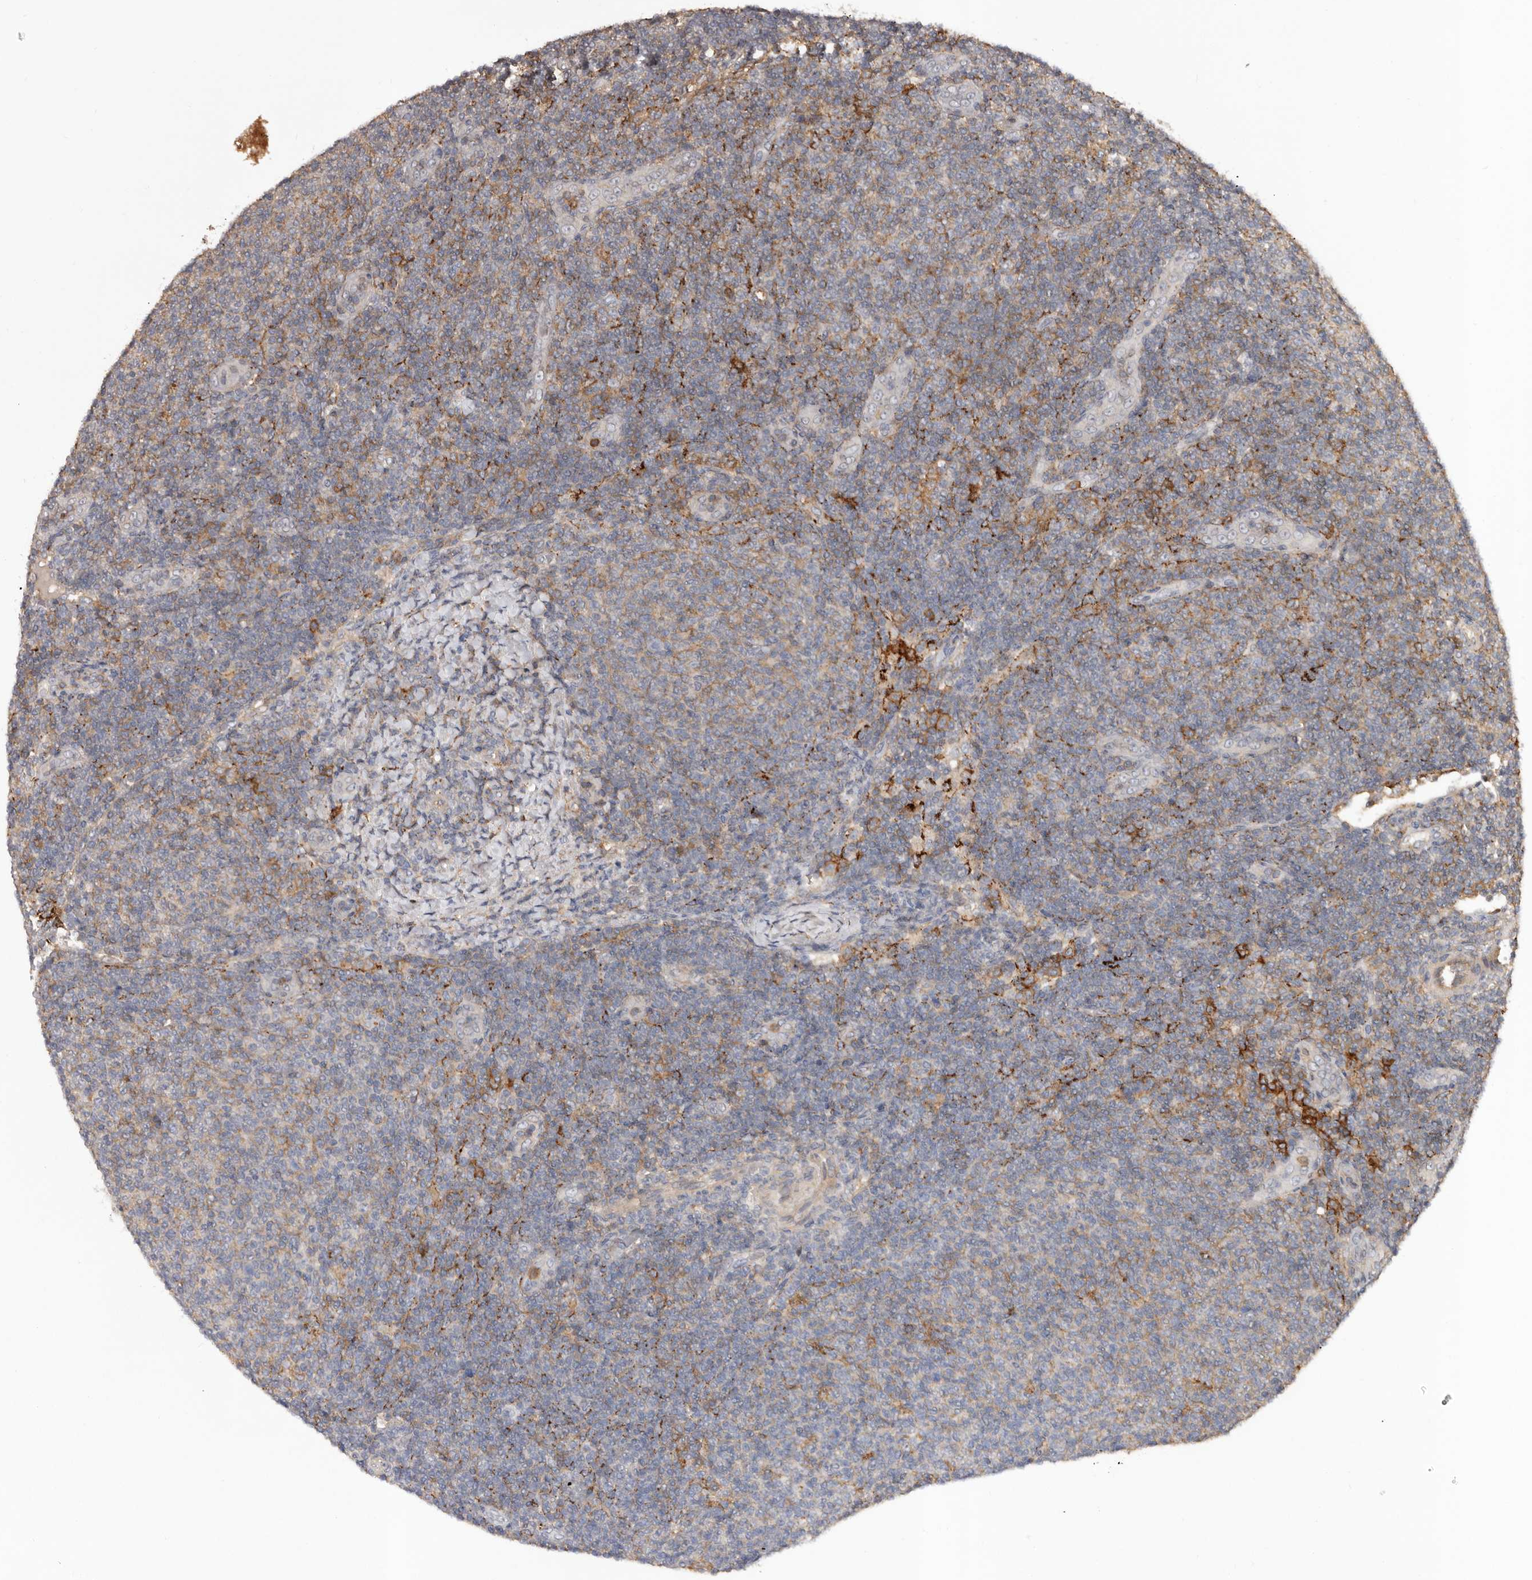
{"staining": {"intensity": "weak", "quantity": "<25%", "location": "cytoplasmic/membranous"}, "tissue": "lymphoma", "cell_type": "Tumor cells", "image_type": "cancer", "snomed": [{"axis": "morphology", "description": "Malignant lymphoma, non-Hodgkin's type, Low grade"}, {"axis": "topography", "description": "Lymph node"}], "caption": "DAB immunohistochemical staining of low-grade malignant lymphoma, non-Hodgkin's type exhibits no significant expression in tumor cells.", "gene": "GLIPR2", "patient": {"sex": "male", "age": 66}}